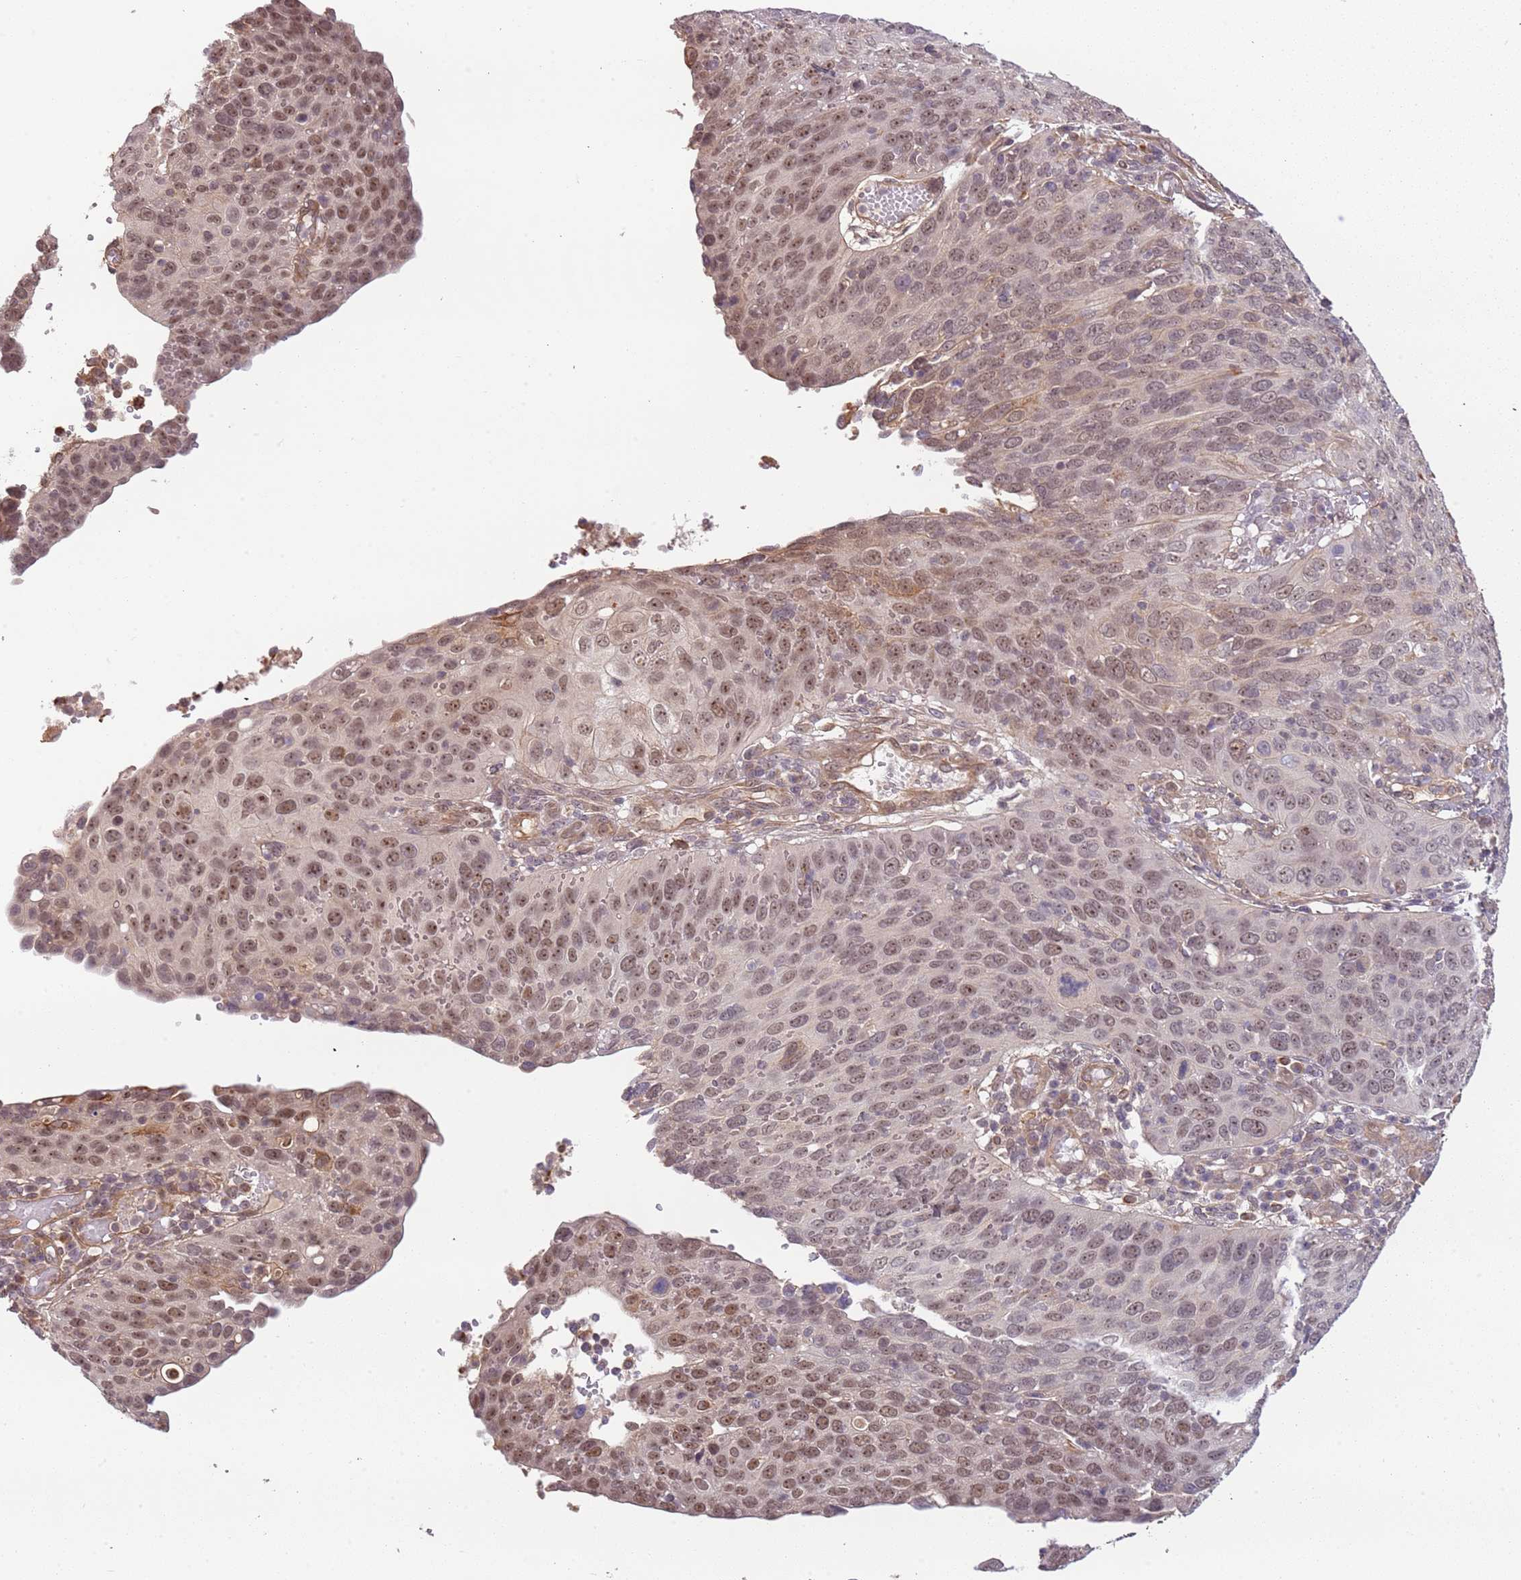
{"staining": {"intensity": "moderate", "quantity": ">75%", "location": "nuclear"}, "tissue": "cervical cancer", "cell_type": "Tumor cells", "image_type": "cancer", "snomed": [{"axis": "morphology", "description": "Squamous cell carcinoma, NOS"}, {"axis": "topography", "description": "Cervix"}], "caption": "The histopathology image shows staining of cervical squamous cell carcinoma, revealing moderate nuclear protein staining (brown color) within tumor cells.", "gene": "SURF2", "patient": {"sex": "female", "age": 36}}